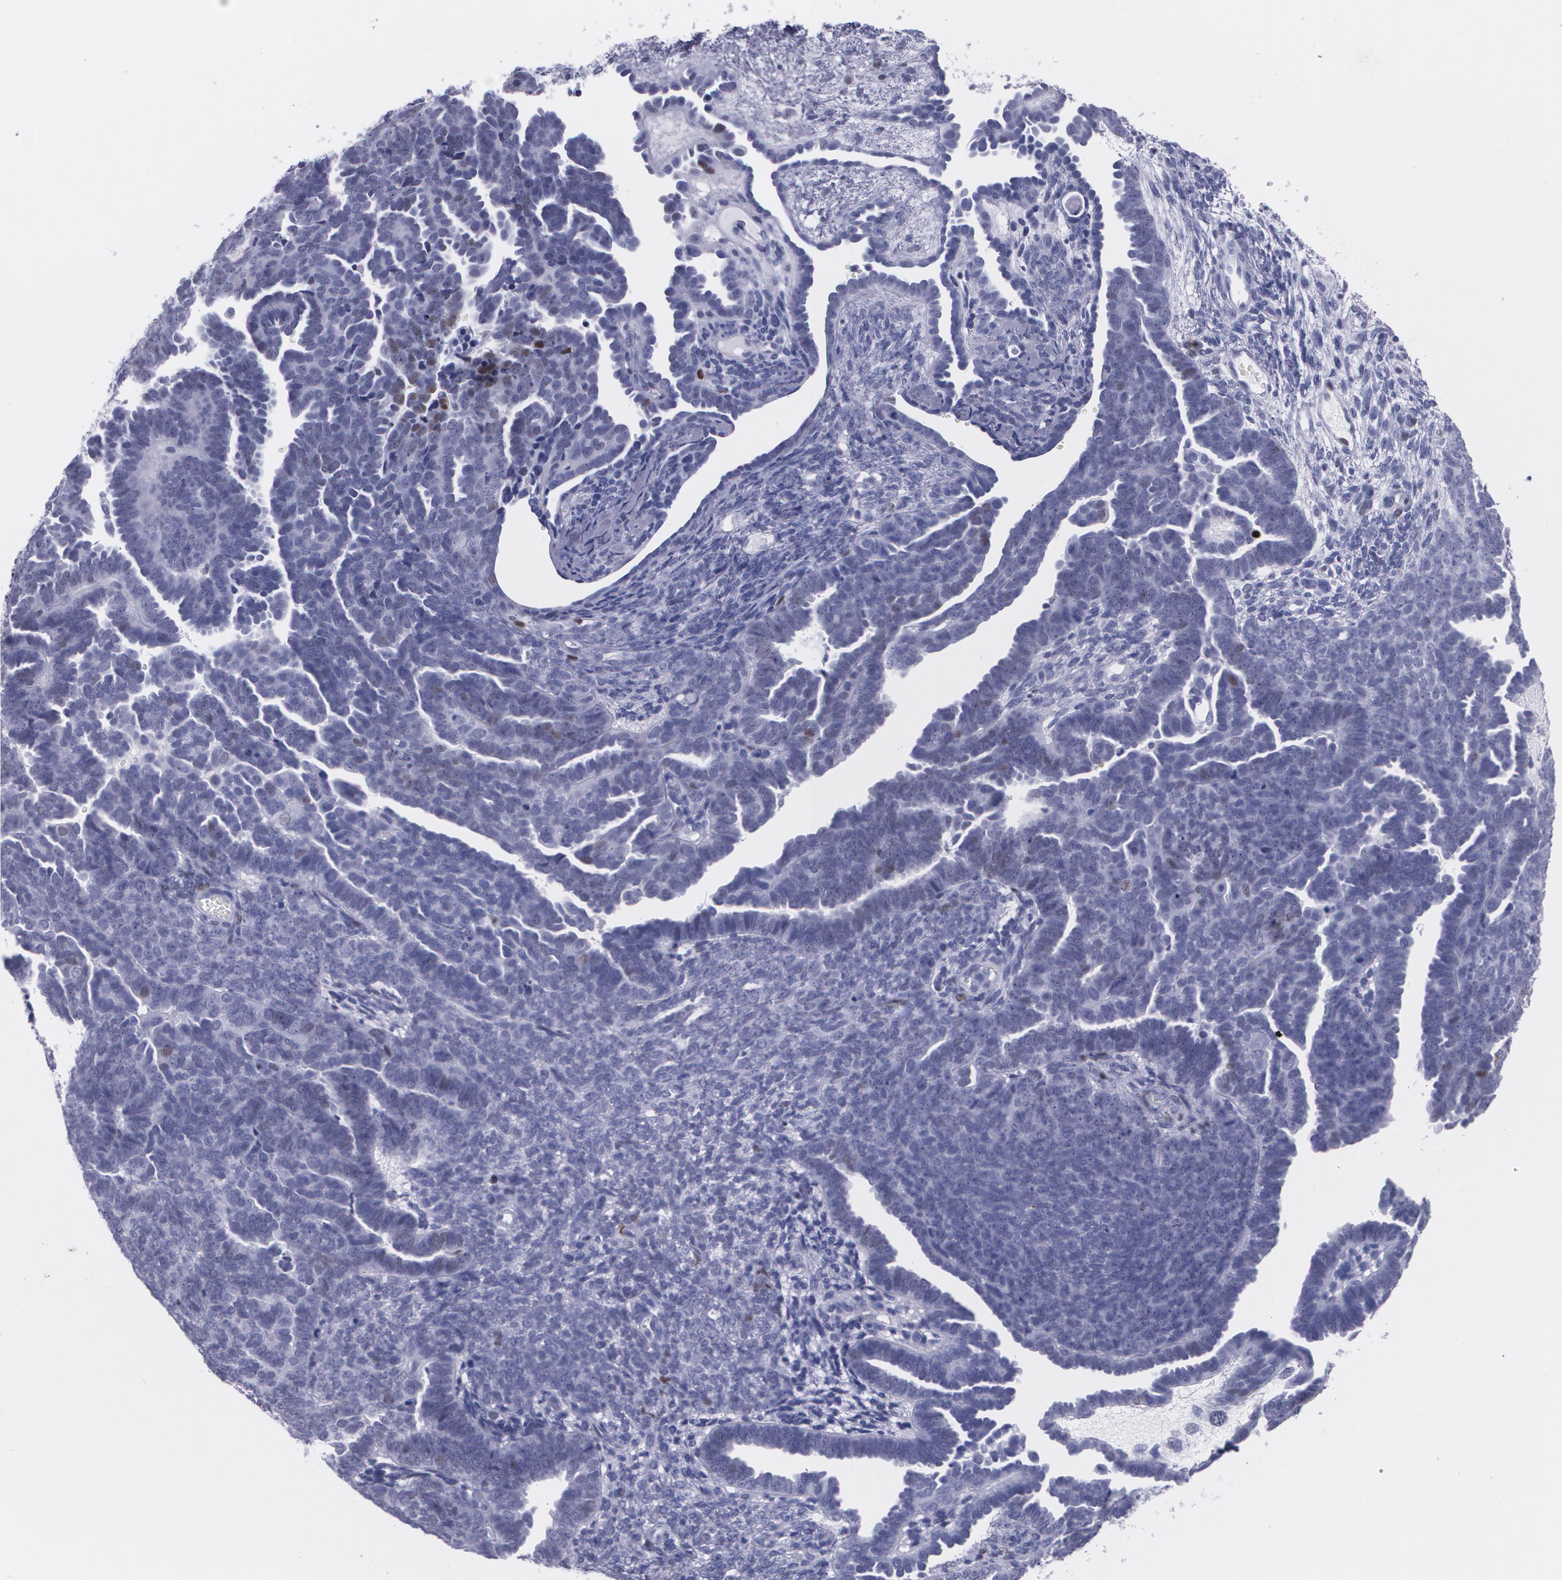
{"staining": {"intensity": "weak", "quantity": "<25%", "location": "nuclear"}, "tissue": "endometrial cancer", "cell_type": "Tumor cells", "image_type": "cancer", "snomed": [{"axis": "morphology", "description": "Neoplasm, malignant, NOS"}, {"axis": "topography", "description": "Endometrium"}], "caption": "Human endometrial cancer (neoplasm (malignant)) stained for a protein using IHC reveals no staining in tumor cells.", "gene": "TP53", "patient": {"sex": "female", "age": 74}}